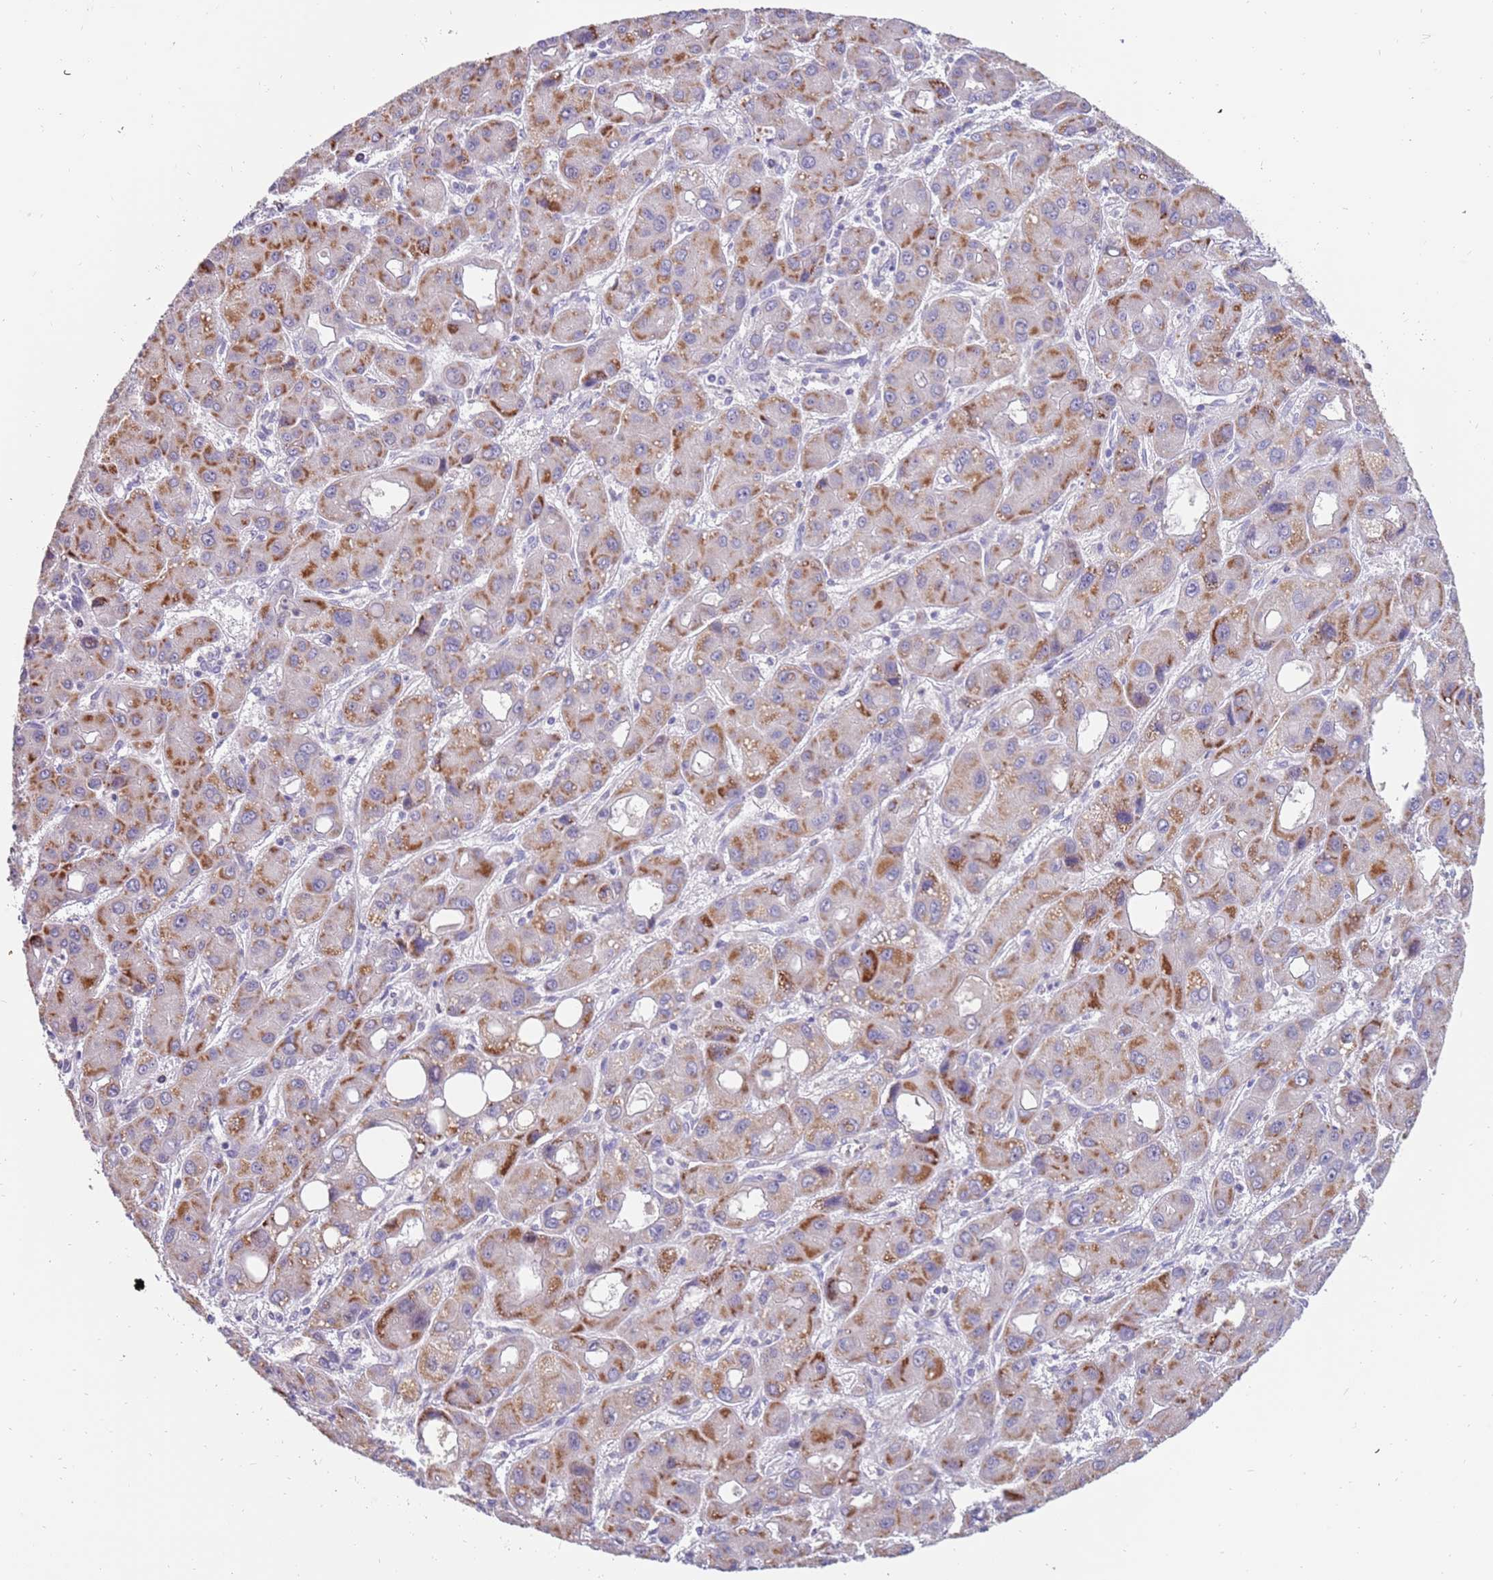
{"staining": {"intensity": "moderate", "quantity": "25%-75%", "location": "cytoplasmic/membranous"}, "tissue": "liver cancer", "cell_type": "Tumor cells", "image_type": "cancer", "snomed": [{"axis": "morphology", "description": "Carcinoma, Hepatocellular, NOS"}, {"axis": "topography", "description": "Liver"}], "caption": "Moderate cytoplasmic/membranous protein expression is identified in approximately 25%-75% of tumor cells in liver cancer.", "gene": "ZNF746", "patient": {"sex": "male", "age": 55}}